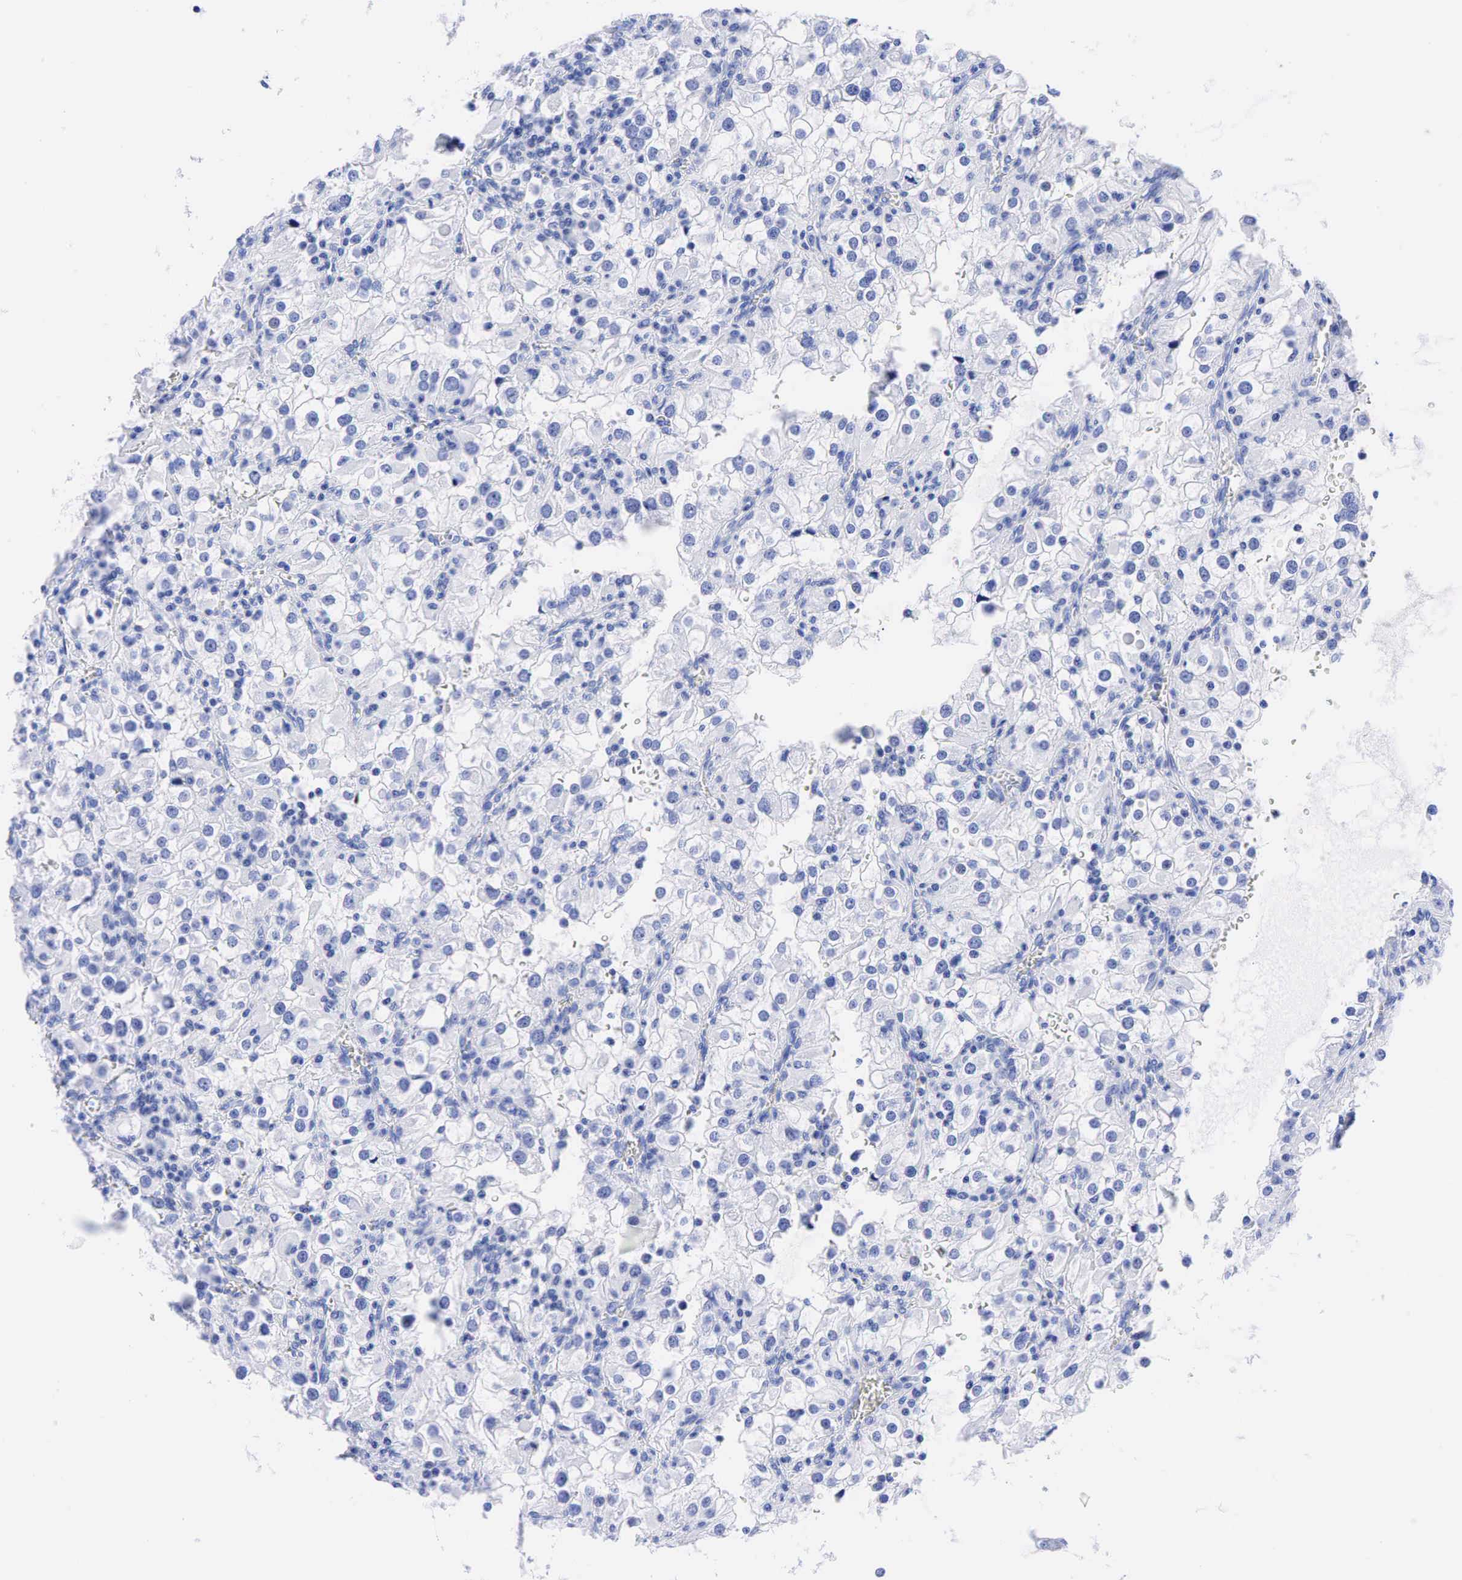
{"staining": {"intensity": "negative", "quantity": "none", "location": "none"}, "tissue": "renal cancer", "cell_type": "Tumor cells", "image_type": "cancer", "snomed": [{"axis": "morphology", "description": "Adenocarcinoma, NOS"}, {"axis": "topography", "description": "Kidney"}], "caption": "Immunohistochemical staining of adenocarcinoma (renal) reveals no significant positivity in tumor cells. (Stains: DAB (3,3'-diaminobenzidine) immunohistochemistry (IHC) with hematoxylin counter stain, Microscopy: brightfield microscopy at high magnification).", "gene": "CHGA", "patient": {"sex": "female", "age": 52}}